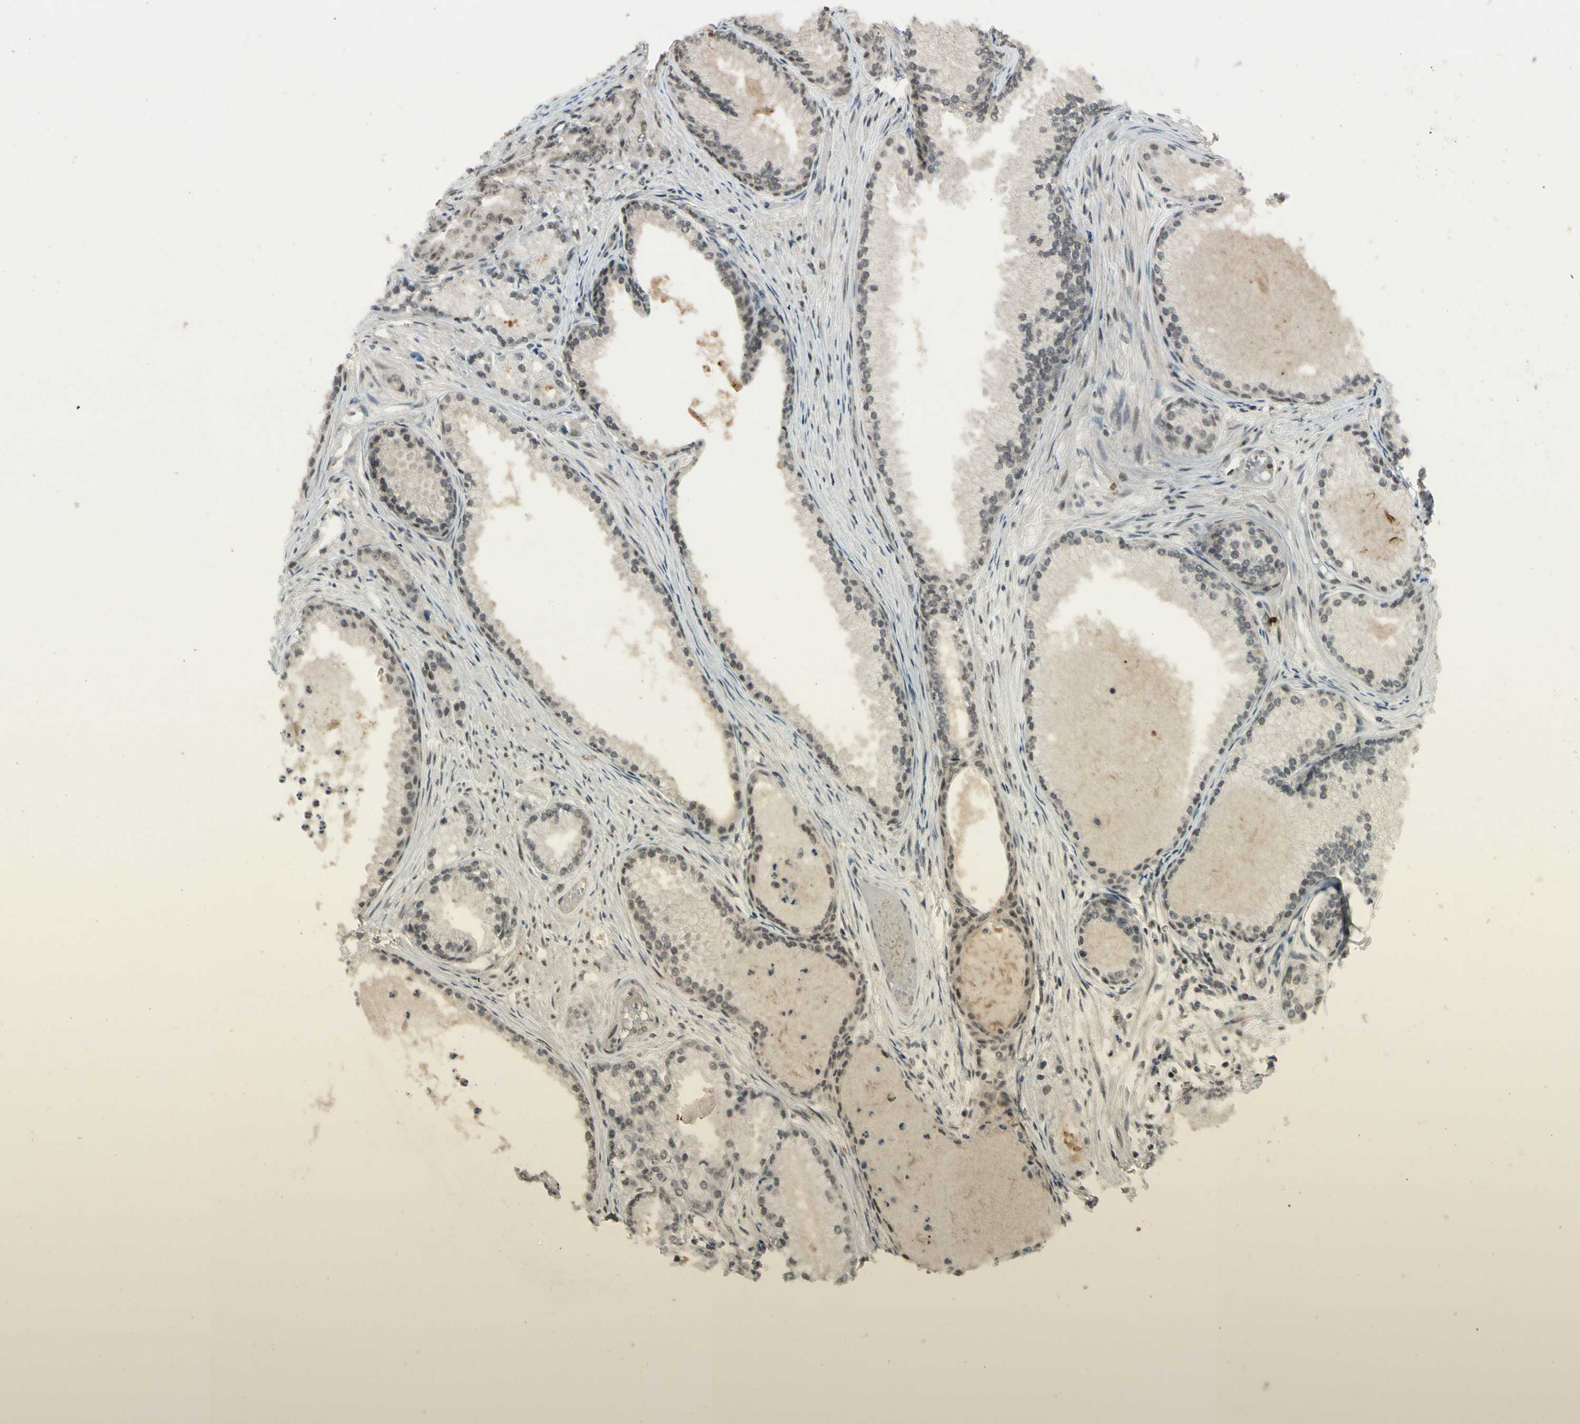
{"staining": {"intensity": "weak", "quantity": "<25%", "location": "nuclear"}, "tissue": "prostate cancer", "cell_type": "Tumor cells", "image_type": "cancer", "snomed": [{"axis": "morphology", "description": "Adenocarcinoma, Low grade"}, {"axis": "topography", "description": "Prostate"}], "caption": "Tumor cells show no significant positivity in prostate cancer (low-grade adenocarcinoma).", "gene": "CDK11A", "patient": {"sex": "male", "age": 72}}